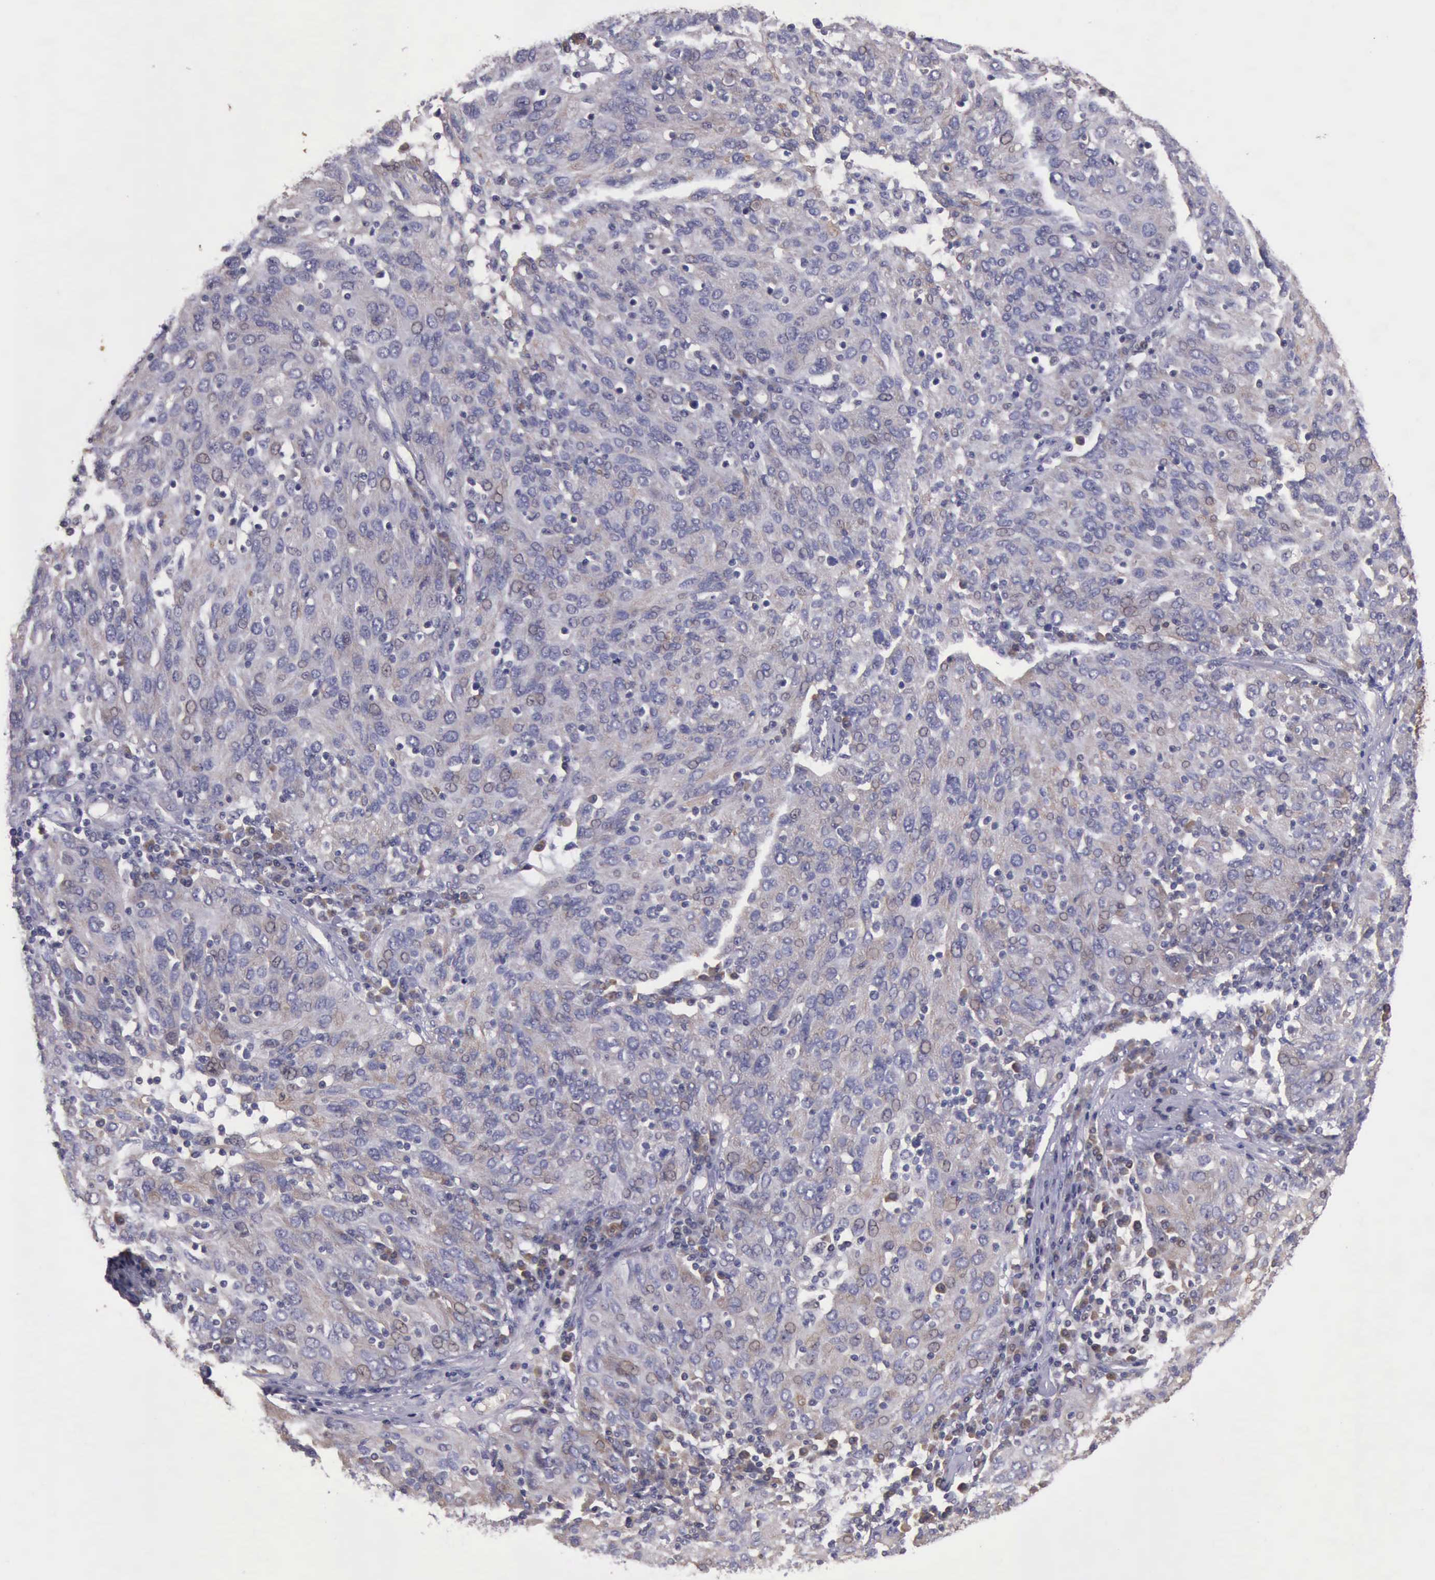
{"staining": {"intensity": "negative", "quantity": "none", "location": "none"}, "tissue": "ovarian cancer", "cell_type": "Tumor cells", "image_type": "cancer", "snomed": [{"axis": "morphology", "description": "Carcinoma, endometroid"}, {"axis": "topography", "description": "Ovary"}], "caption": "Immunohistochemistry photomicrograph of human ovarian cancer (endometroid carcinoma) stained for a protein (brown), which exhibits no staining in tumor cells.", "gene": "RAB39B", "patient": {"sex": "female", "age": 50}}